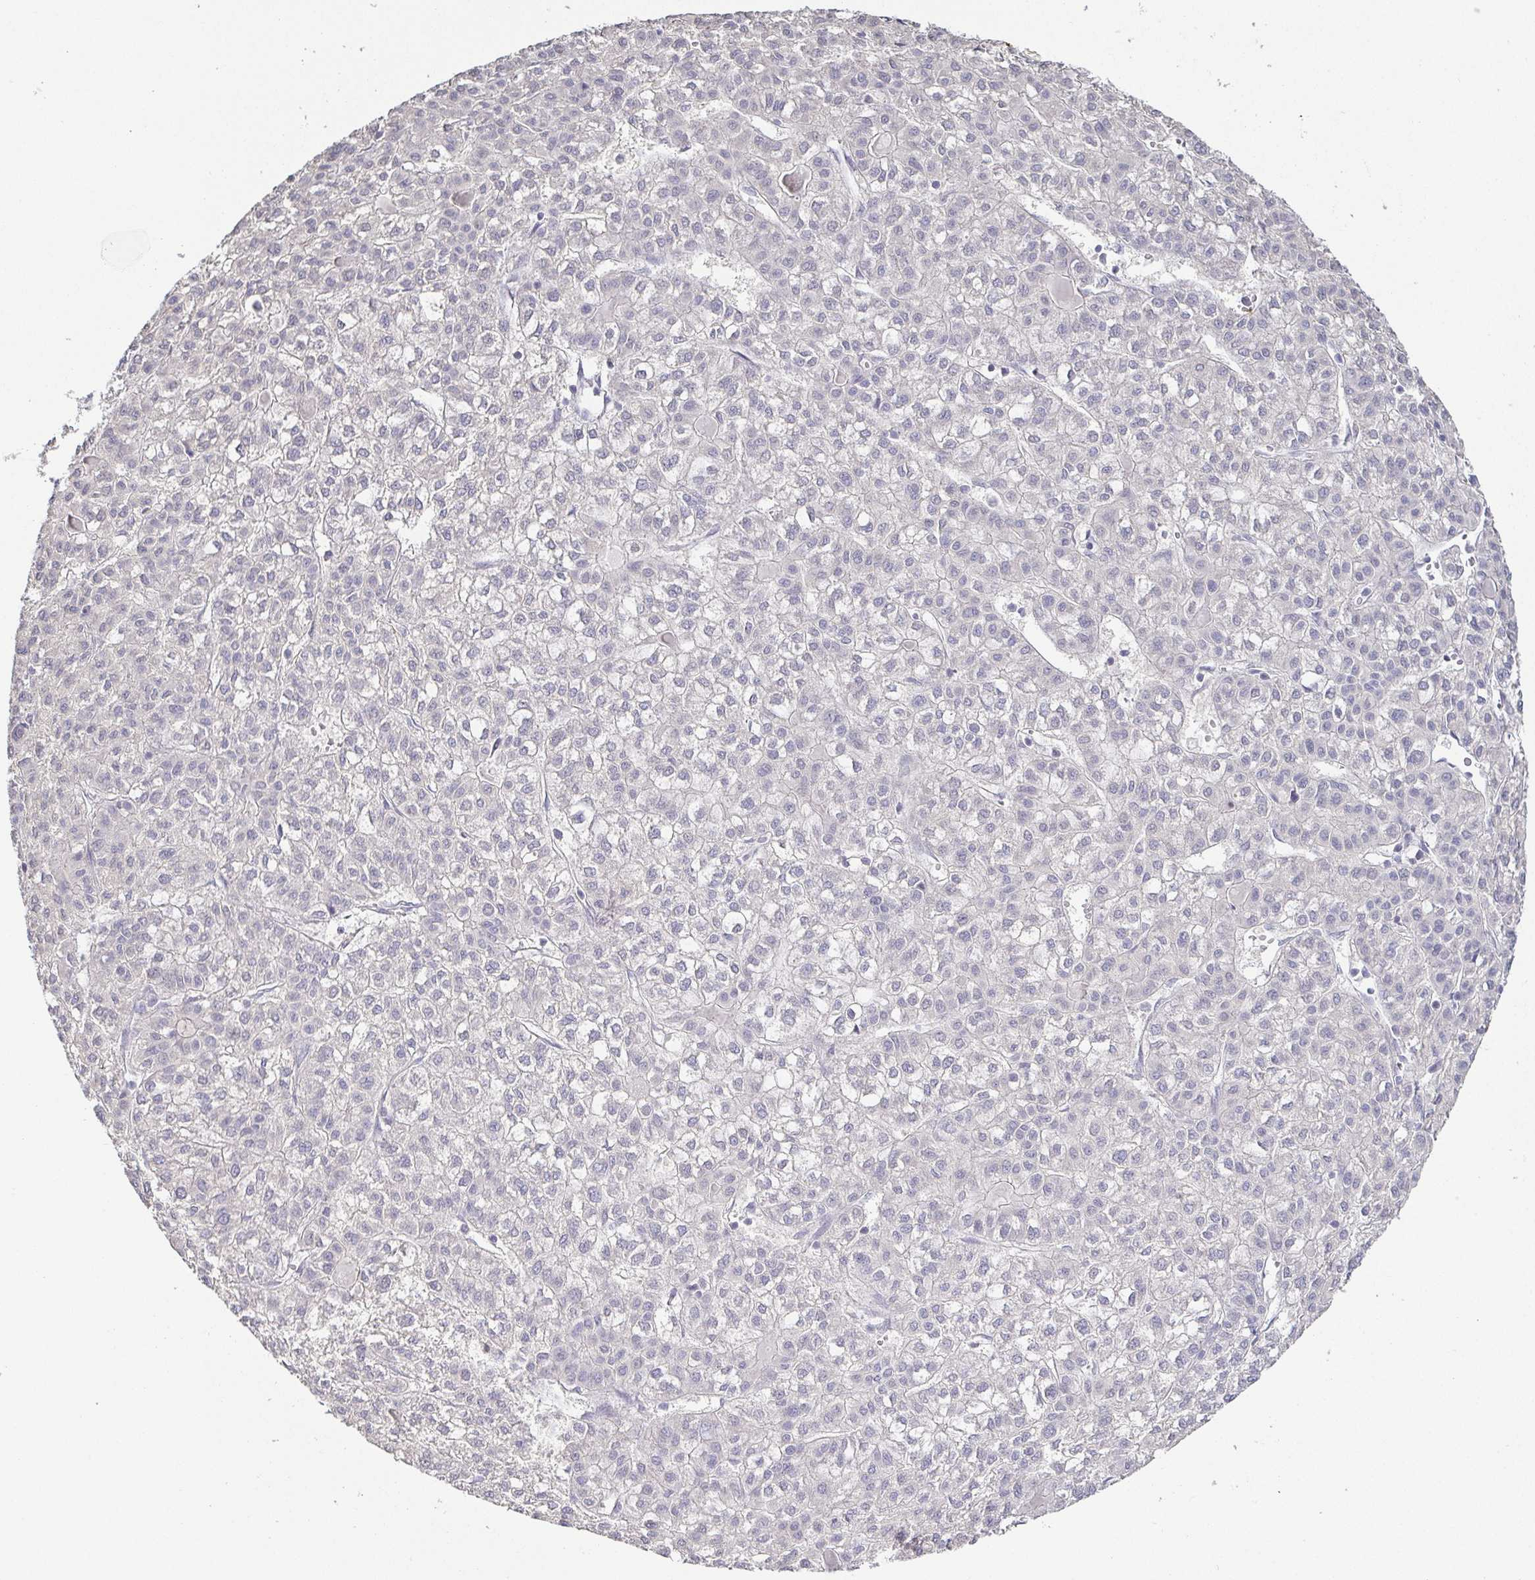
{"staining": {"intensity": "negative", "quantity": "none", "location": "none"}, "tissue": "liver cancer", "cell_type": "Tumor cells", "image_type": "cancer", "snomed": [{"axis": "morphology", "description": "Carcinoma, Hepatocellular, NOS"}, {"axis": "topography", "description": "Liver"}], "caption": "Immunohistochemistry (IHC) photomicrograph of neoplastic tissue: human liver cancer (hepatocellular carcinoma) stained with DAB exhibits no significant protein expression in tumor cells.", "gene": "RNASE7", "patient": {"sex": "female", "age": 43}}